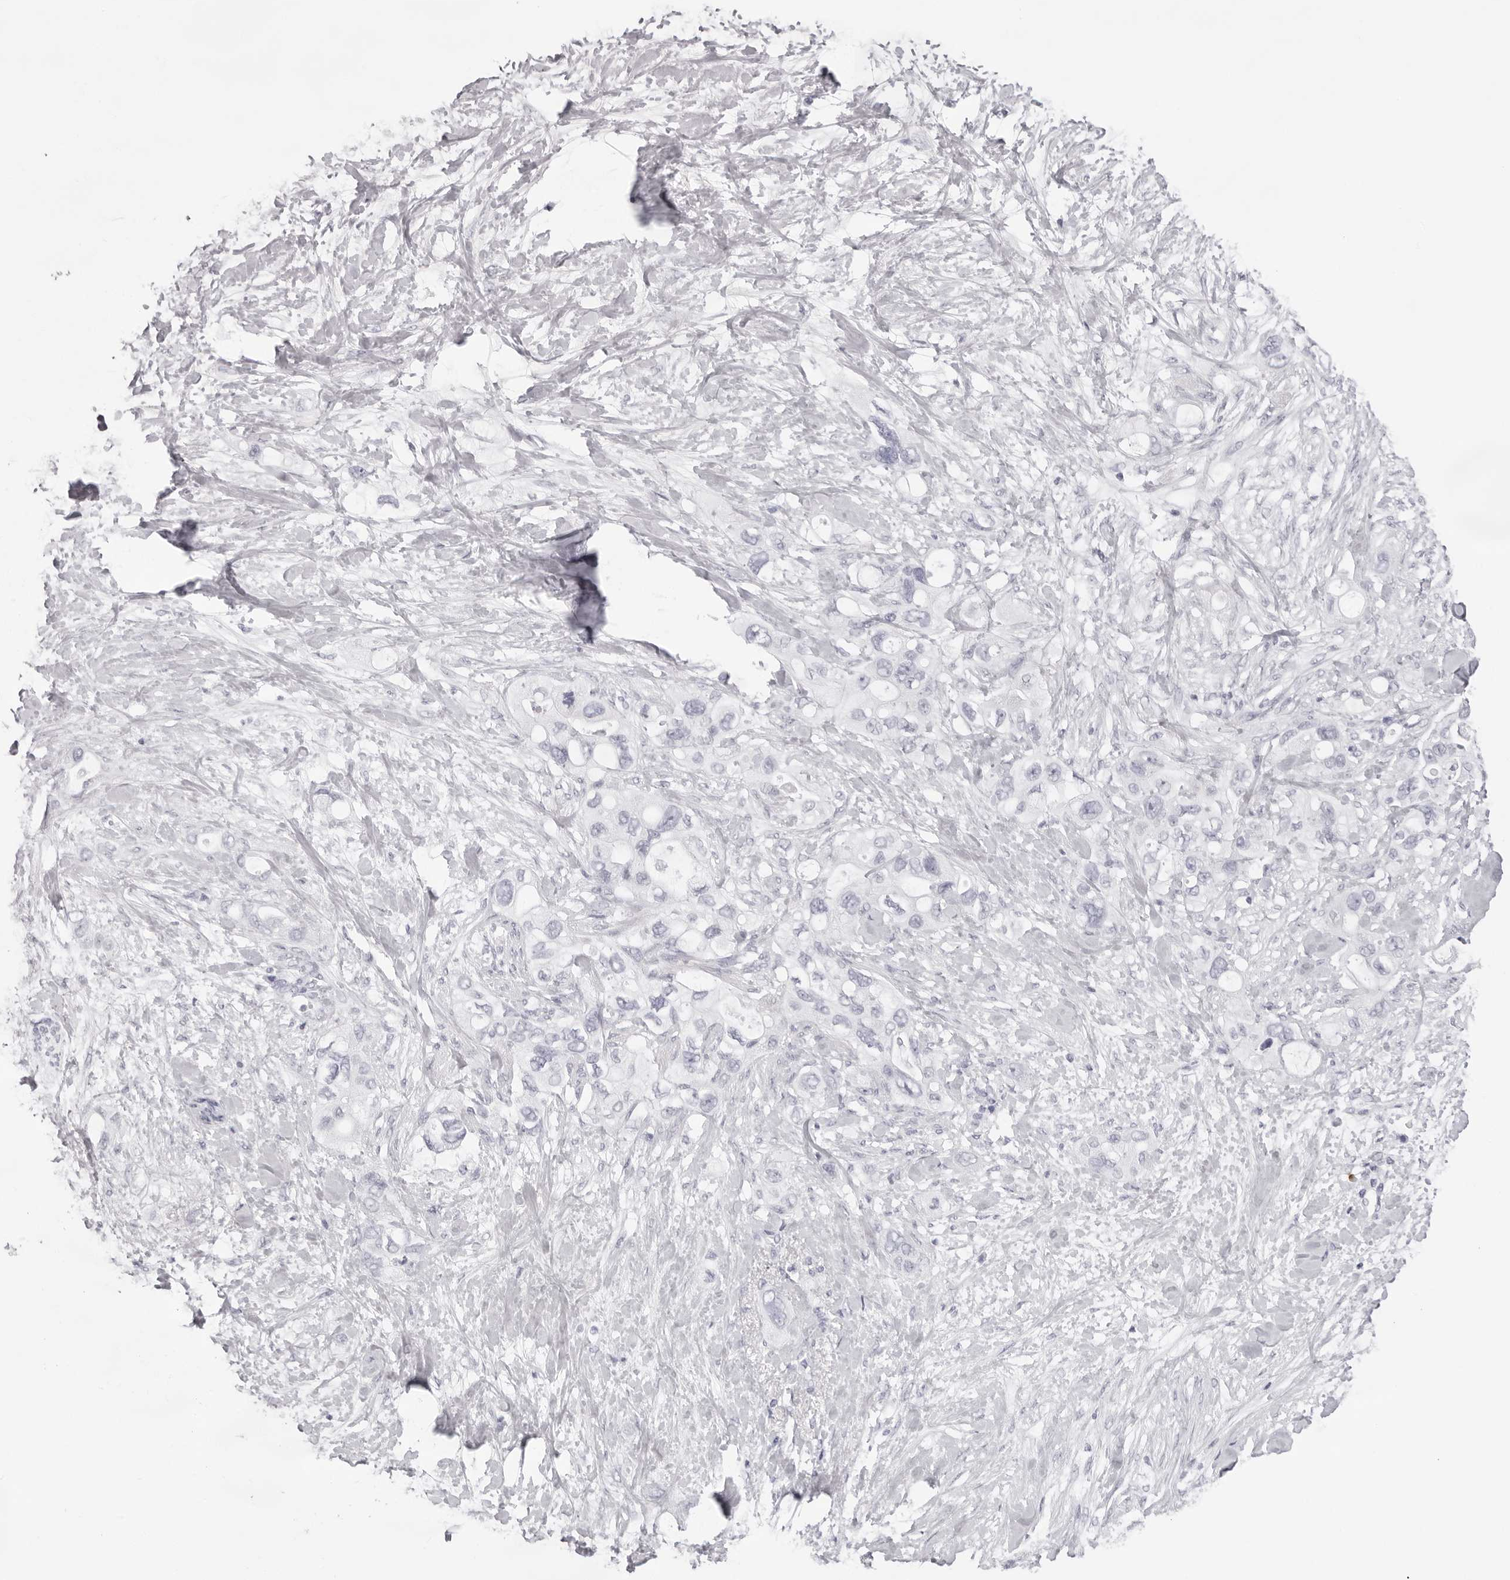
{"staining": {"intensity": "negative", "quantity": "none", "location": "none"}, "tissue": "pancreatic cancer", "cell_type": "Tumor cells", "image_type": "cancer", "snomed": [{"axis": "morphology", "description": "Adenocarcinoma, NOS"}, {"axis": "topography", "description": "Pancreas"}], "caption": "The histopathology image reveals no staining of tumor cells in pancreatic cancer (adenocarcinoma).", "gene": "SPTA1", "patient": {"sex": "female", "age": 56}}